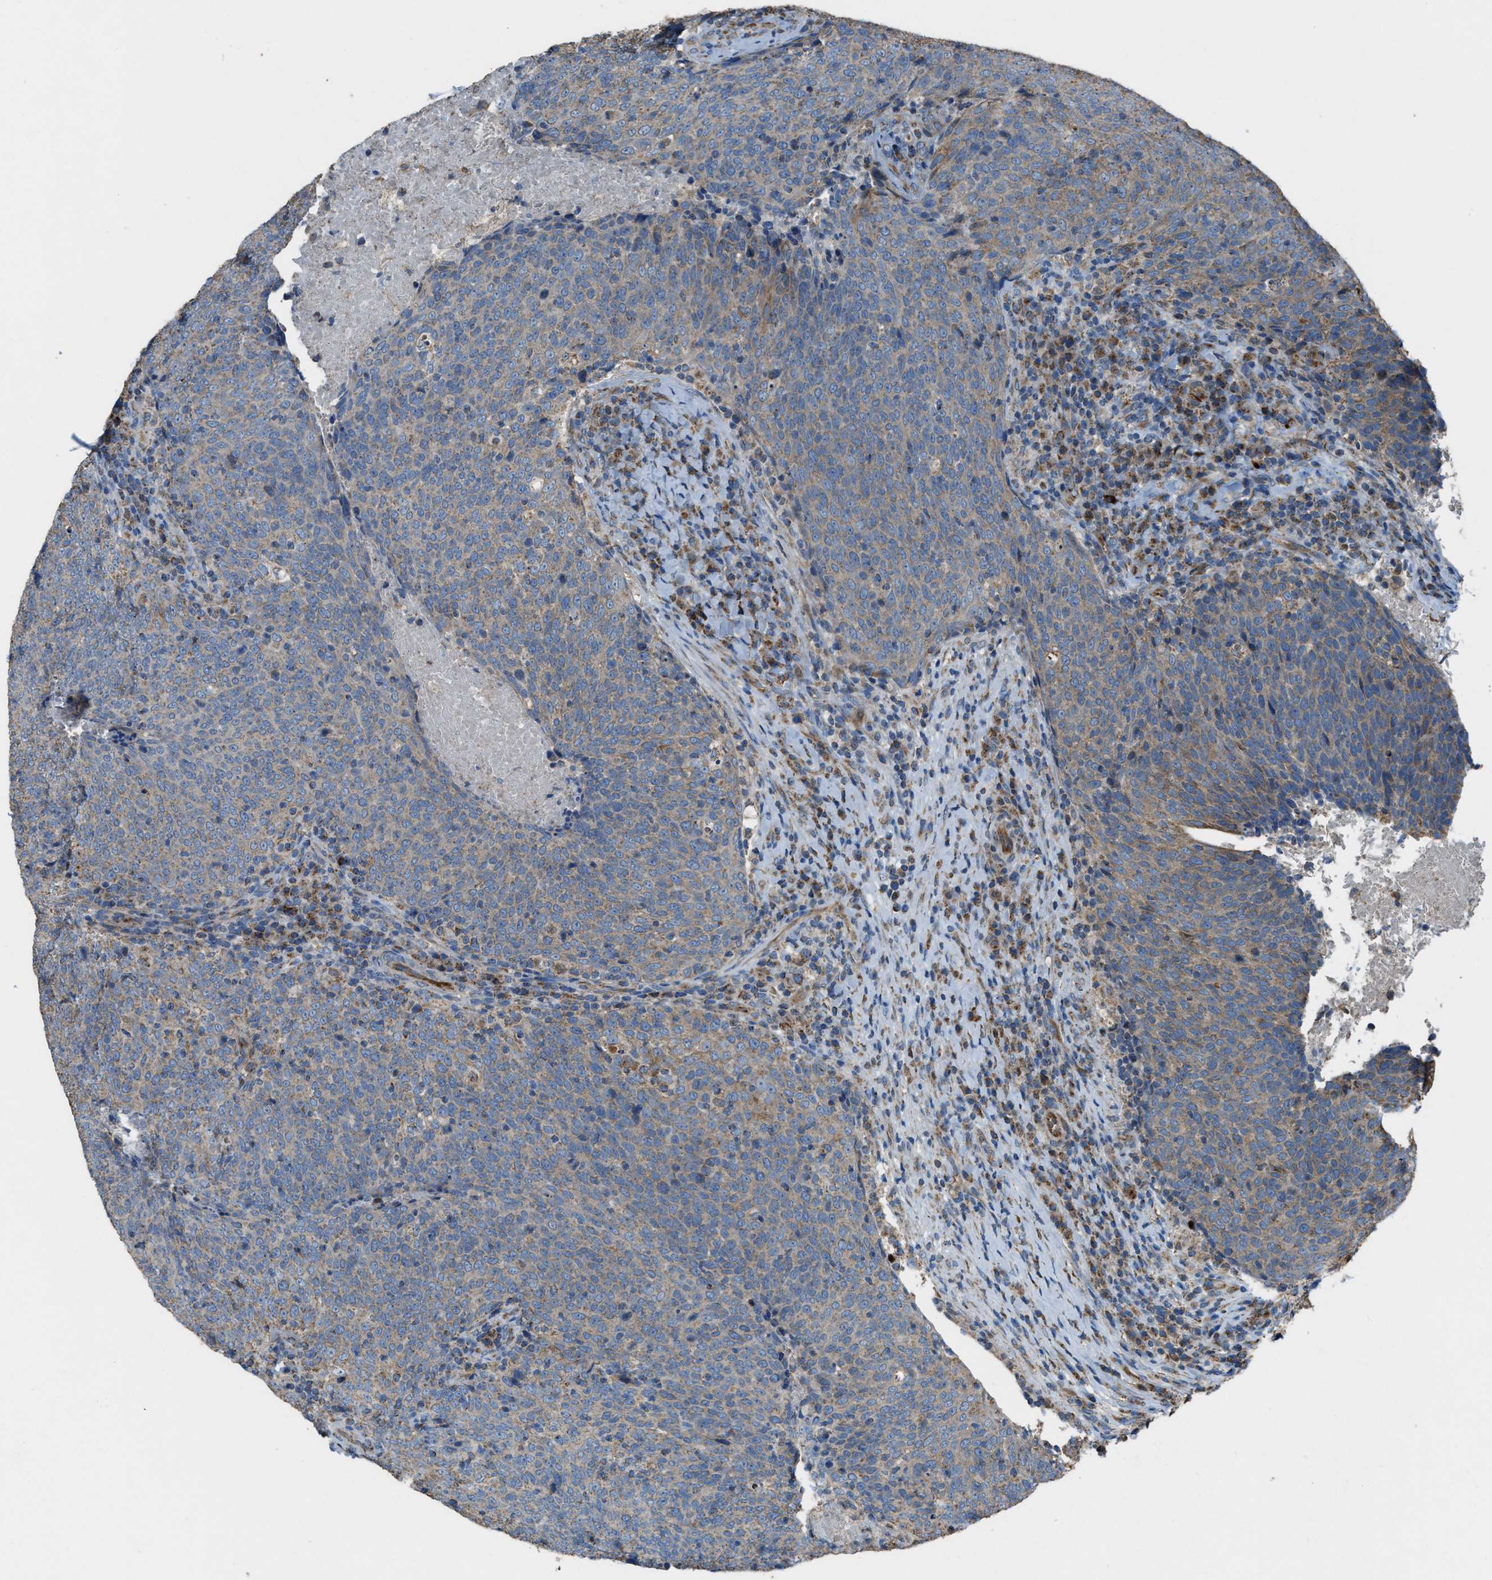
{"staining": {"intensity": "weak", "quantity": ">75%", "location": "cytoplasmic/membranous"}, "tissue": "head and neck cancer", "cell_type": "Tumor cells", "image_type": "cancer", "snomed": [{"axis": "morphology", "description": "Squamous cell carcinoma, NOS"}, {"axis": "morphology", "description": "Squamous cell carcinoma, metastatic, NOS"}, {"axis": "topography", "description": "Lymph node"}, {"axis": "topography", "description": "Head-Neck"}], "caption": "The immunohistochemical stain shows weak cytoplasmic/membranous expression in tumor cells of head and neck cancer tissue.", "gene": "SLC25A11", "patient": {"sex": "male", "age": 62}}